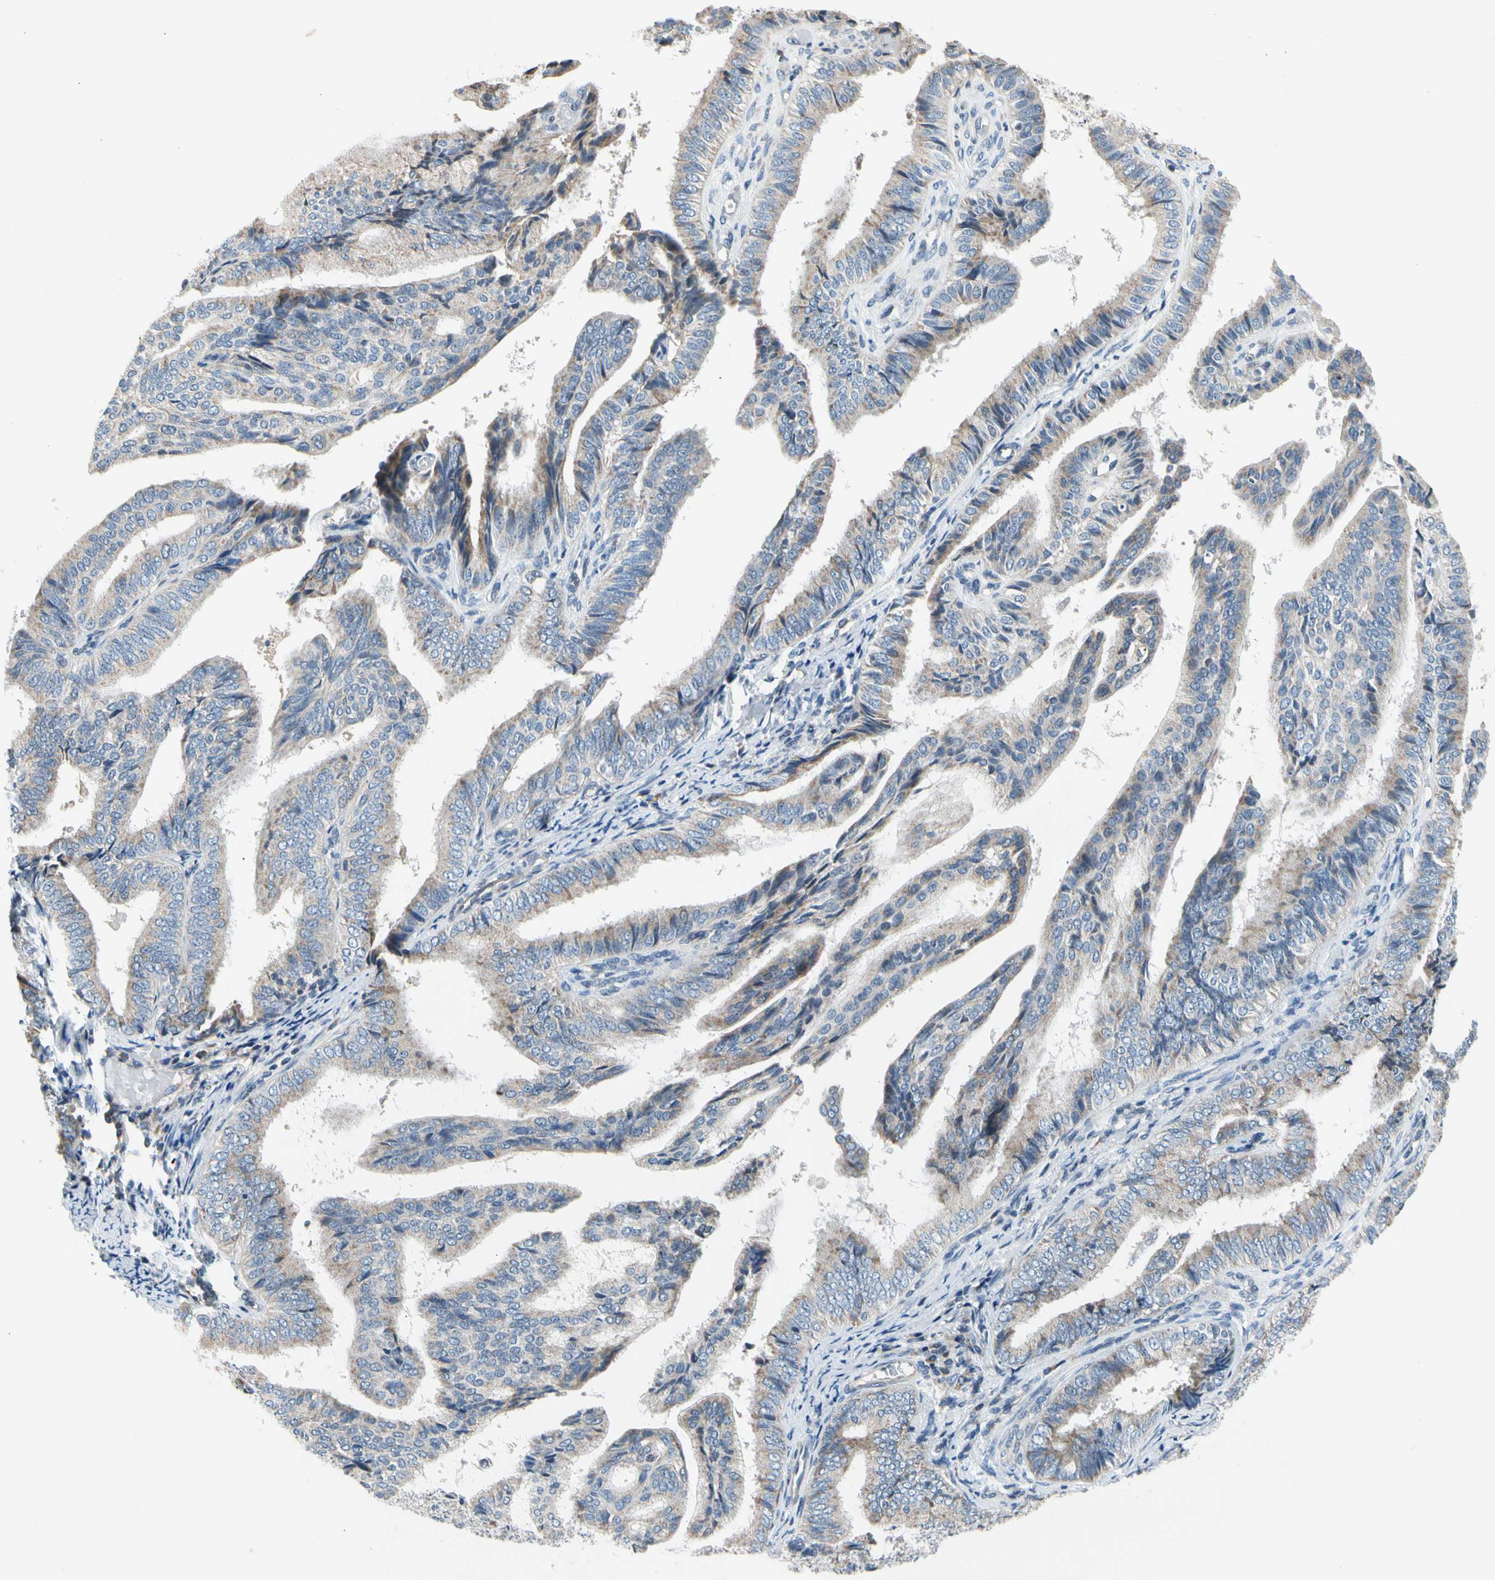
{"staining": {"intensity": "weak", "quantity": "25%-75%", "location": "cytoplasmic/membranous"}, "tissue": "endometrial cancer", "cell_type": "Tumor cells", "image_type": "cancer", "snomed": [{"axis": "morphology", "description": "Adenocarcinoma, NOS"}, {"axis": "topography", "description": "Endometrium"}], "caption": "Adenocarcinoma (endometrial) stained with DAB (3,3'-diaminobenzidine) immunohistochemistry displays low levels of weak cytoplasmic/membranous positivity in about 25%-75% of tumor cells.", "gene": "SOX30", "patient": {"sex": "female", "age": 58}}